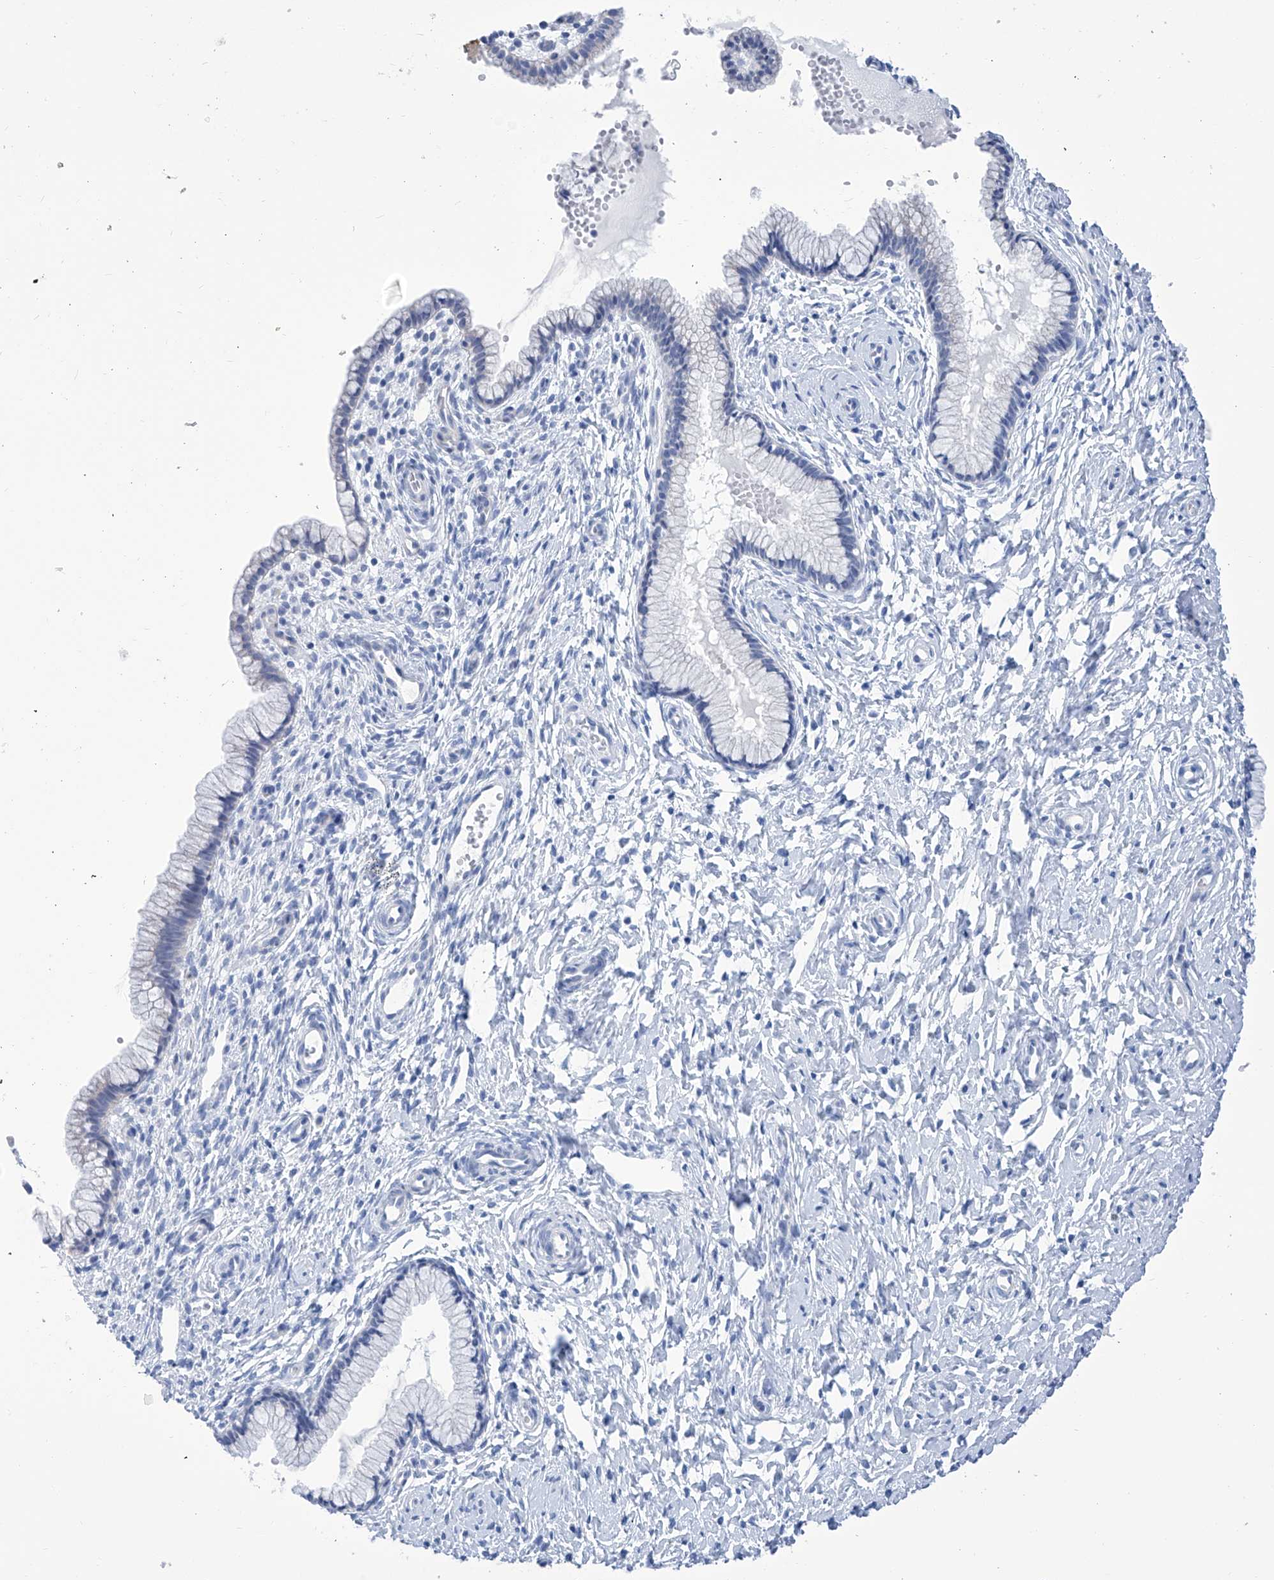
{"staining": {"intensity": "negative", "quantity": "none", "location": "none"}, "tissue": "cervix", "cell_type": "Glandular cells", "image_type": "normal", "snomed": [{"axis": "morphology", "description": "Normal tissue, NOS"}, {"axis": "topography", "description": "Cervix"}], "caption": "The micrograph exhibits no significant staining in glandular cells of cervix. (Immunohistochemistry (ihc), brightfield microscopy, high magnification).", "gene": "IMPA2", "patient": {"sex": "female", "age": 33}}